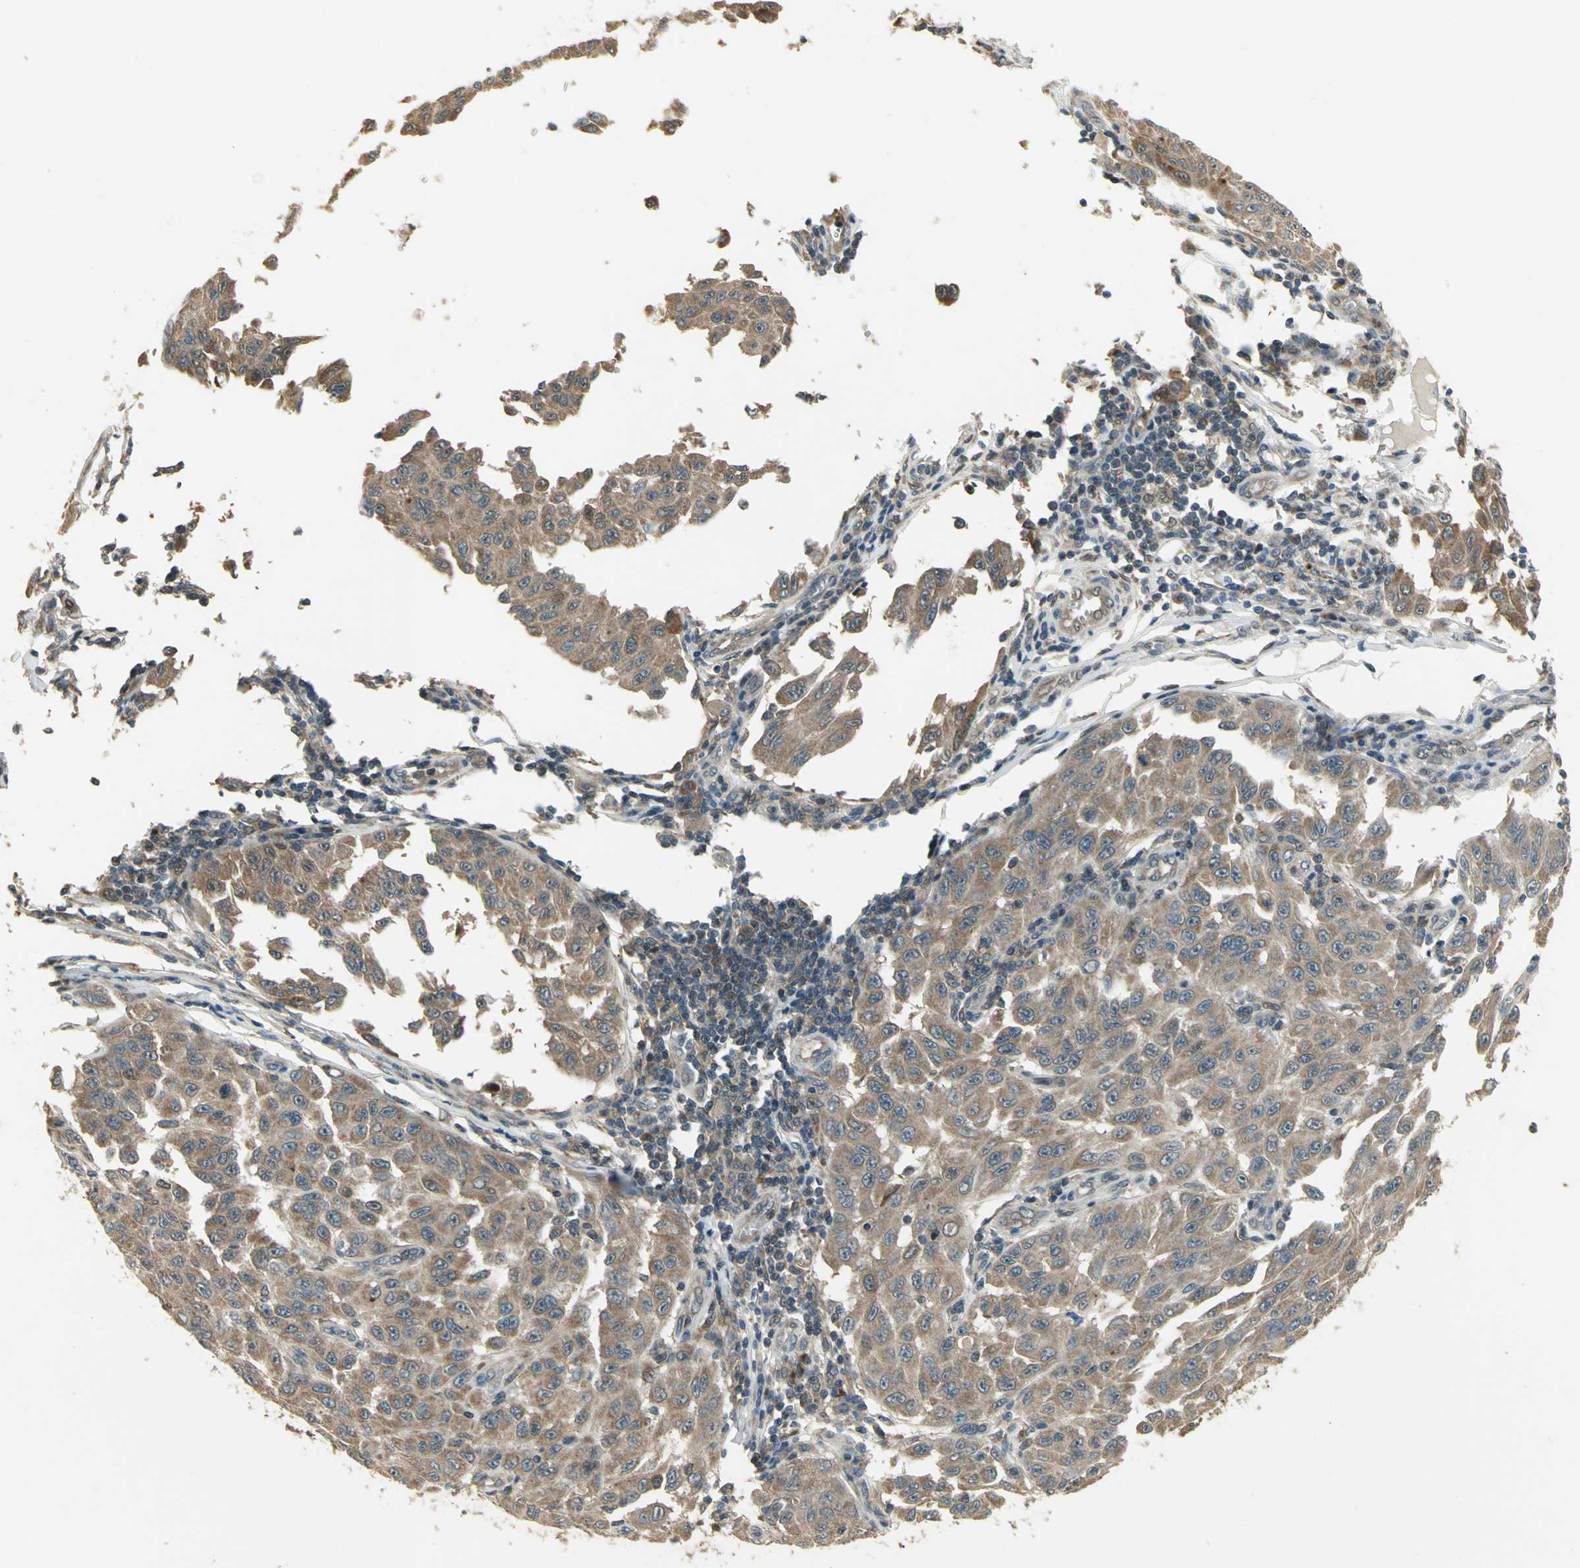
{"staining": {"intensity": "moderate", "quantity": ">75%", "location": "cytoplasmic/membranous"}, "tissue": "melanoma", "cell_type": "Tumor cells", "image_type": "cancer", "snomed": [{"axis": "morphology", "description": "Malignant melanoma, NOS"}, {"axis": "topography", "description": "Skin"}], "caption": "Malignant melanoma was stained to show a protein in brown. There is medium levels of moderate cytoplasmic/membranous staining in approximately >75% of tumor cells.", "gene": "AMT", "patient": {"sex": "male", "age": 30}}